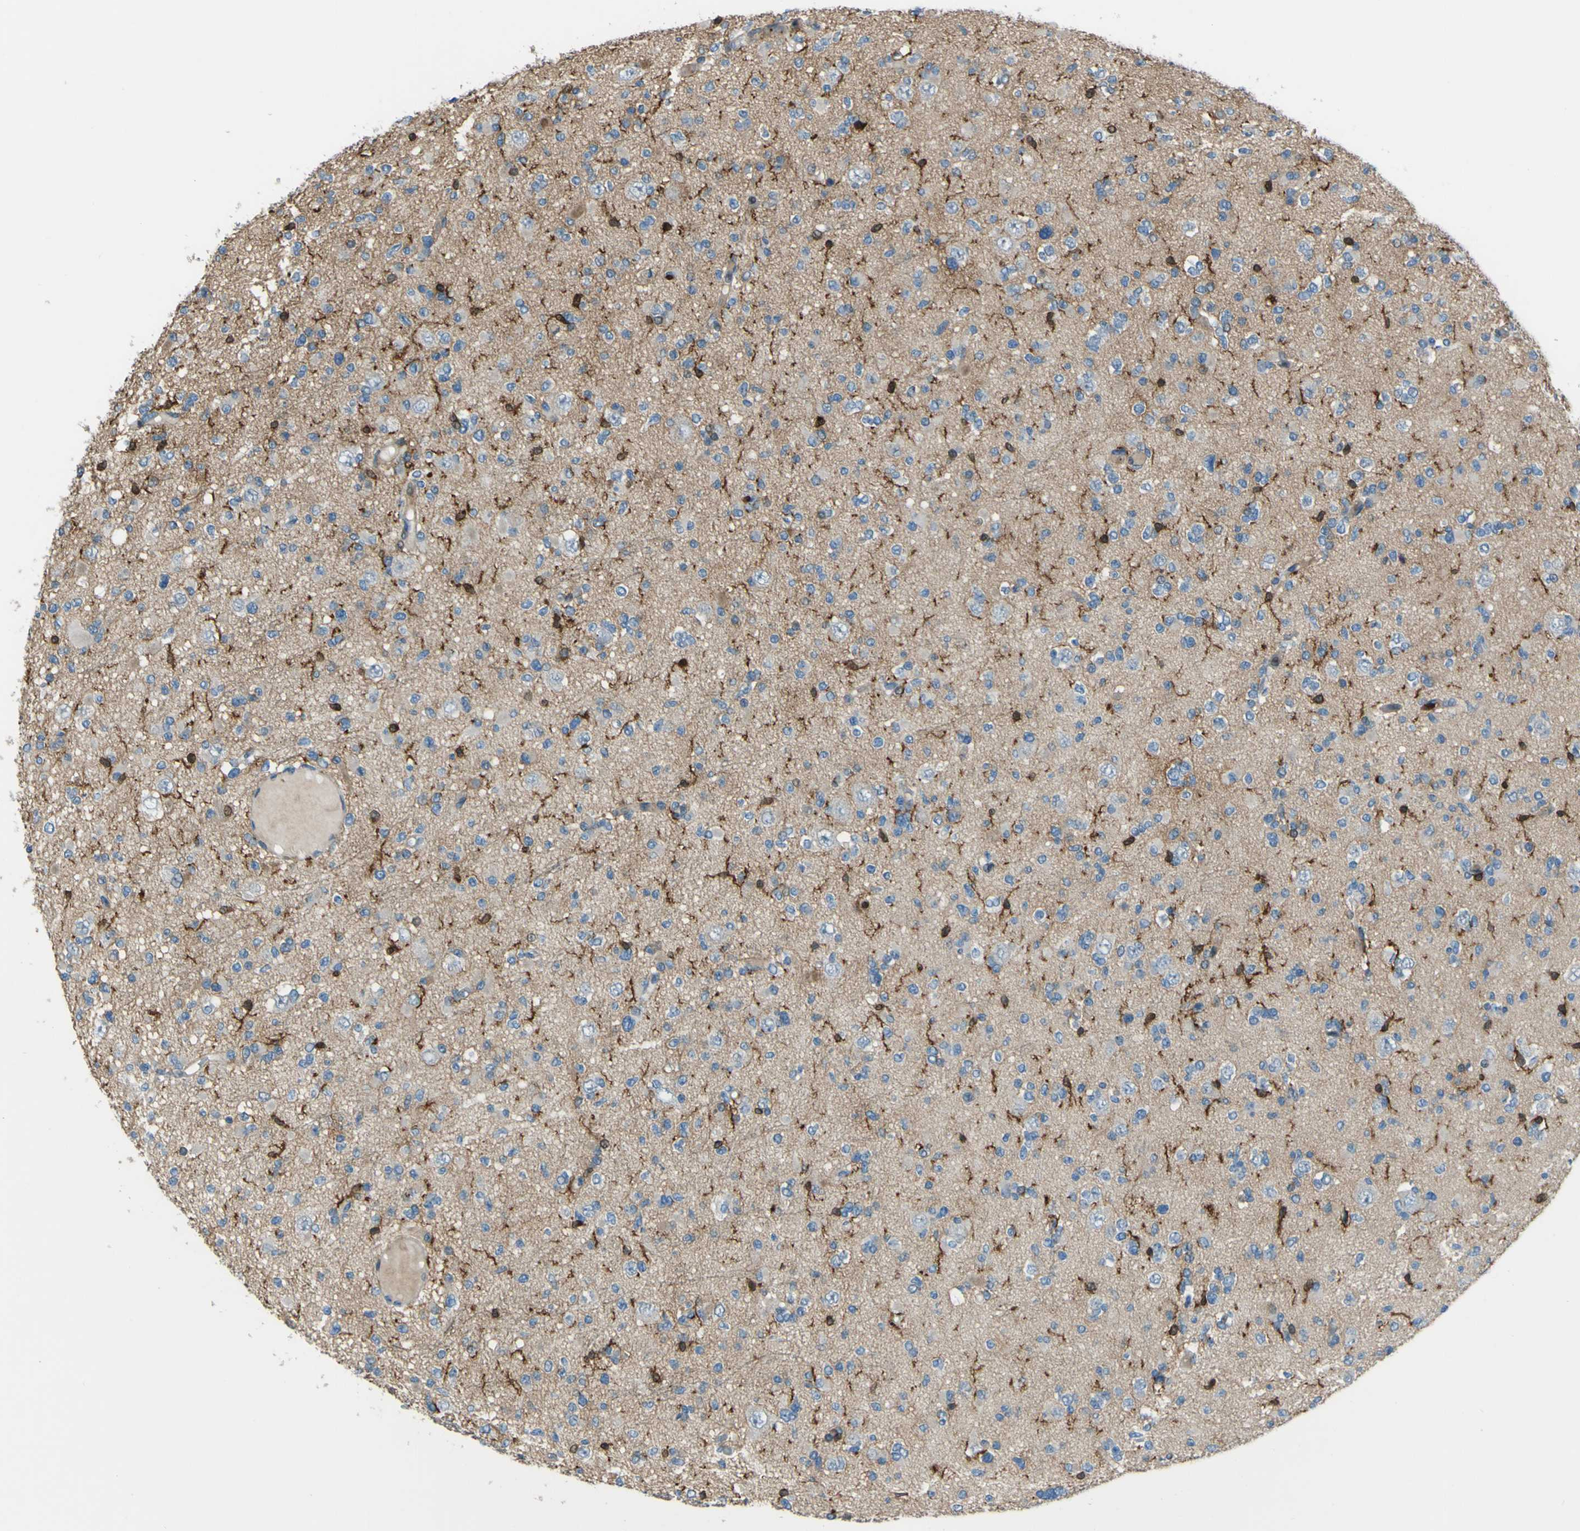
{"staining": {"intensity": "moderate", "quantity": "<25%", "location": "cytoplasmic/membranous"}, "tissue": "glioma", "cell_type": "Tumor cells", "image_type": "cancer", "snomed": [{"axis": "morphology", "description": "Glioma, malignant, Low grade"}, {"axis": "topography", "description": "Brain"}], "caption": "DAB (3,3'-diaminobenzidine) immunohistochemical staining of malignant low-grade glioma exhibits moderate cytoplasmic/membranous protein staining in about <25% of tumor cells. The staining was performed using DAB (3,3'-diaminobenzidine), with brown indicating positive protein expression. Nuclei are stained blue with hematoxylin.", "gene": "PCDHB5", "patient": {"sex": "female", "age": 22}}